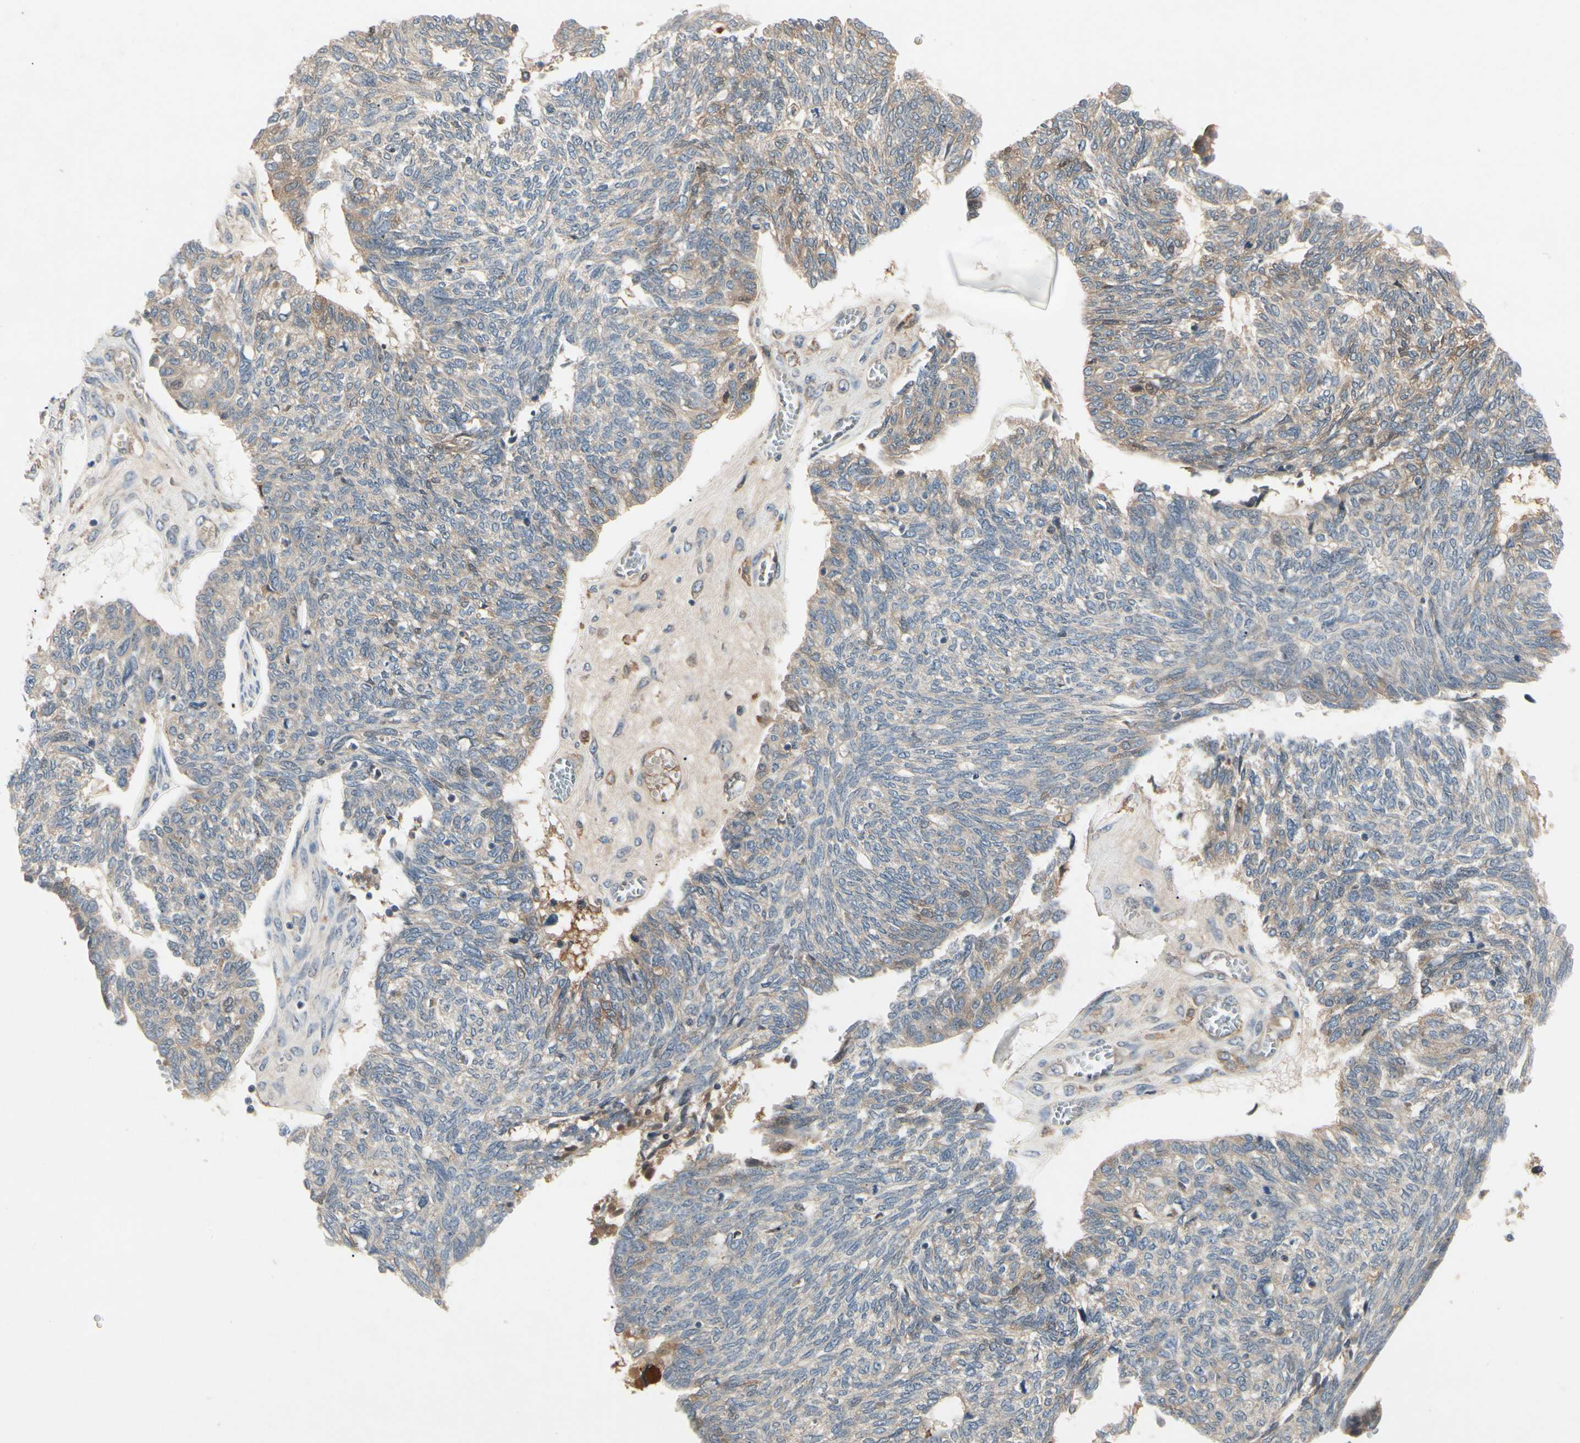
{"staining": {"intensity": "weak", "quantity": ">75%", "location": "cytoplasmic/membranous"}, "tissue": "ovarian cancer", "cell_type": "Tumor cells", "image_type": "cancer", "snomed": [{"axis": "morphology", "description": "Cystadenocarcinoma, serous, NOS"}, {"axis": "topography", "description": "Ovary"}], "caption": "About >75% of tumor cells in human ovarian cancer display weak cytoplasmic/membranous protein expression as visualized by brown immunohistochemical staining.", "gene": "RNF14", "patient": {"sex": "female", "age": 79}}